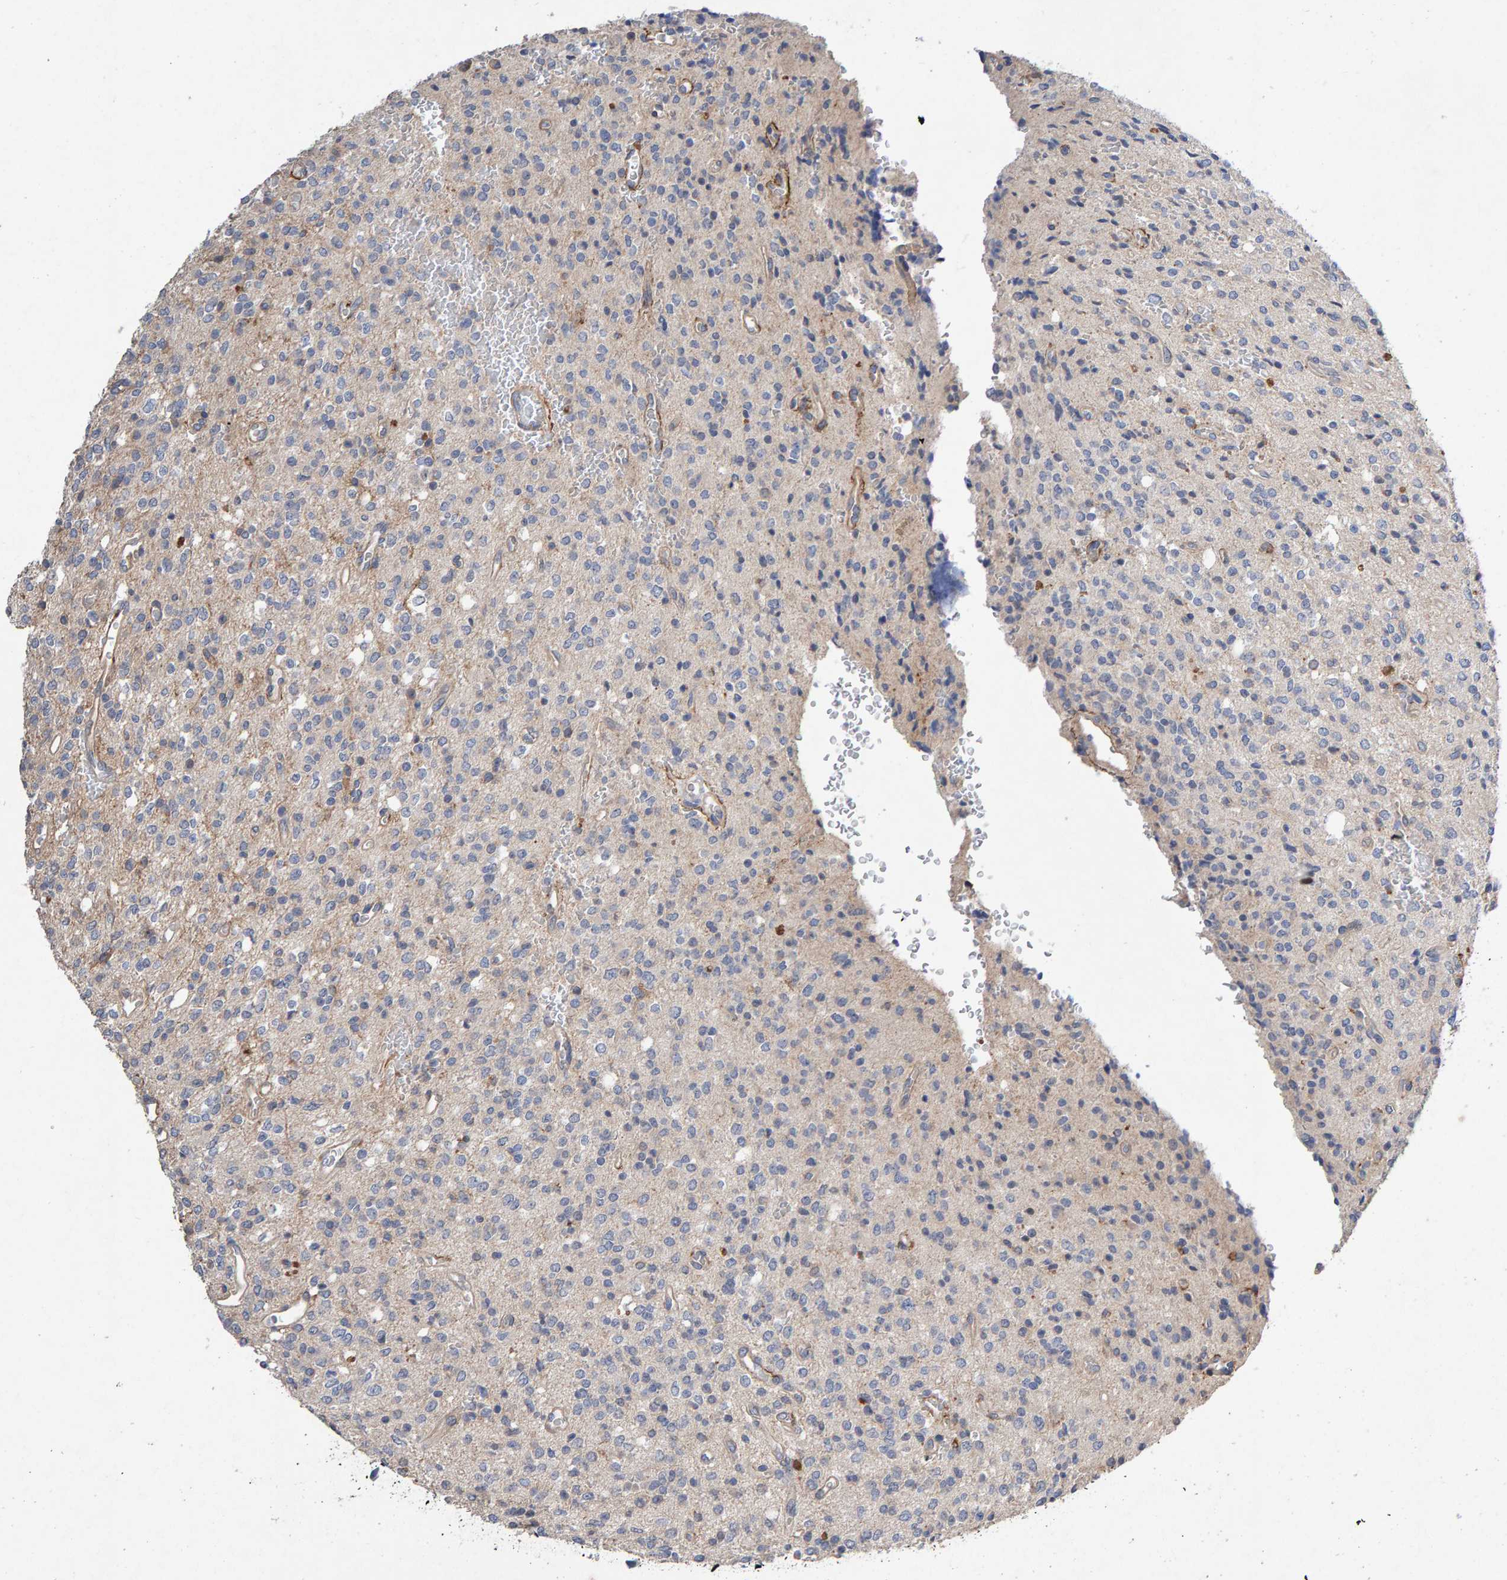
{"staining": {"intensity": "negative", "quantity": "none", "location": "none"}, "tissue": "glioma", "cell_type": "Tumor cells", "image_type": "cancer", "snomed": [{"axis": "morphology", "description": "Glioma, malignant, High grade"}, {"axis": "topography", "description": "Brain"}], "caption": "Glioma was stained to show a protein in brown. There is no significant expression in tumor cells.", "gene": "EFR3A", "patient": {"sex": "male", "age": 34}}